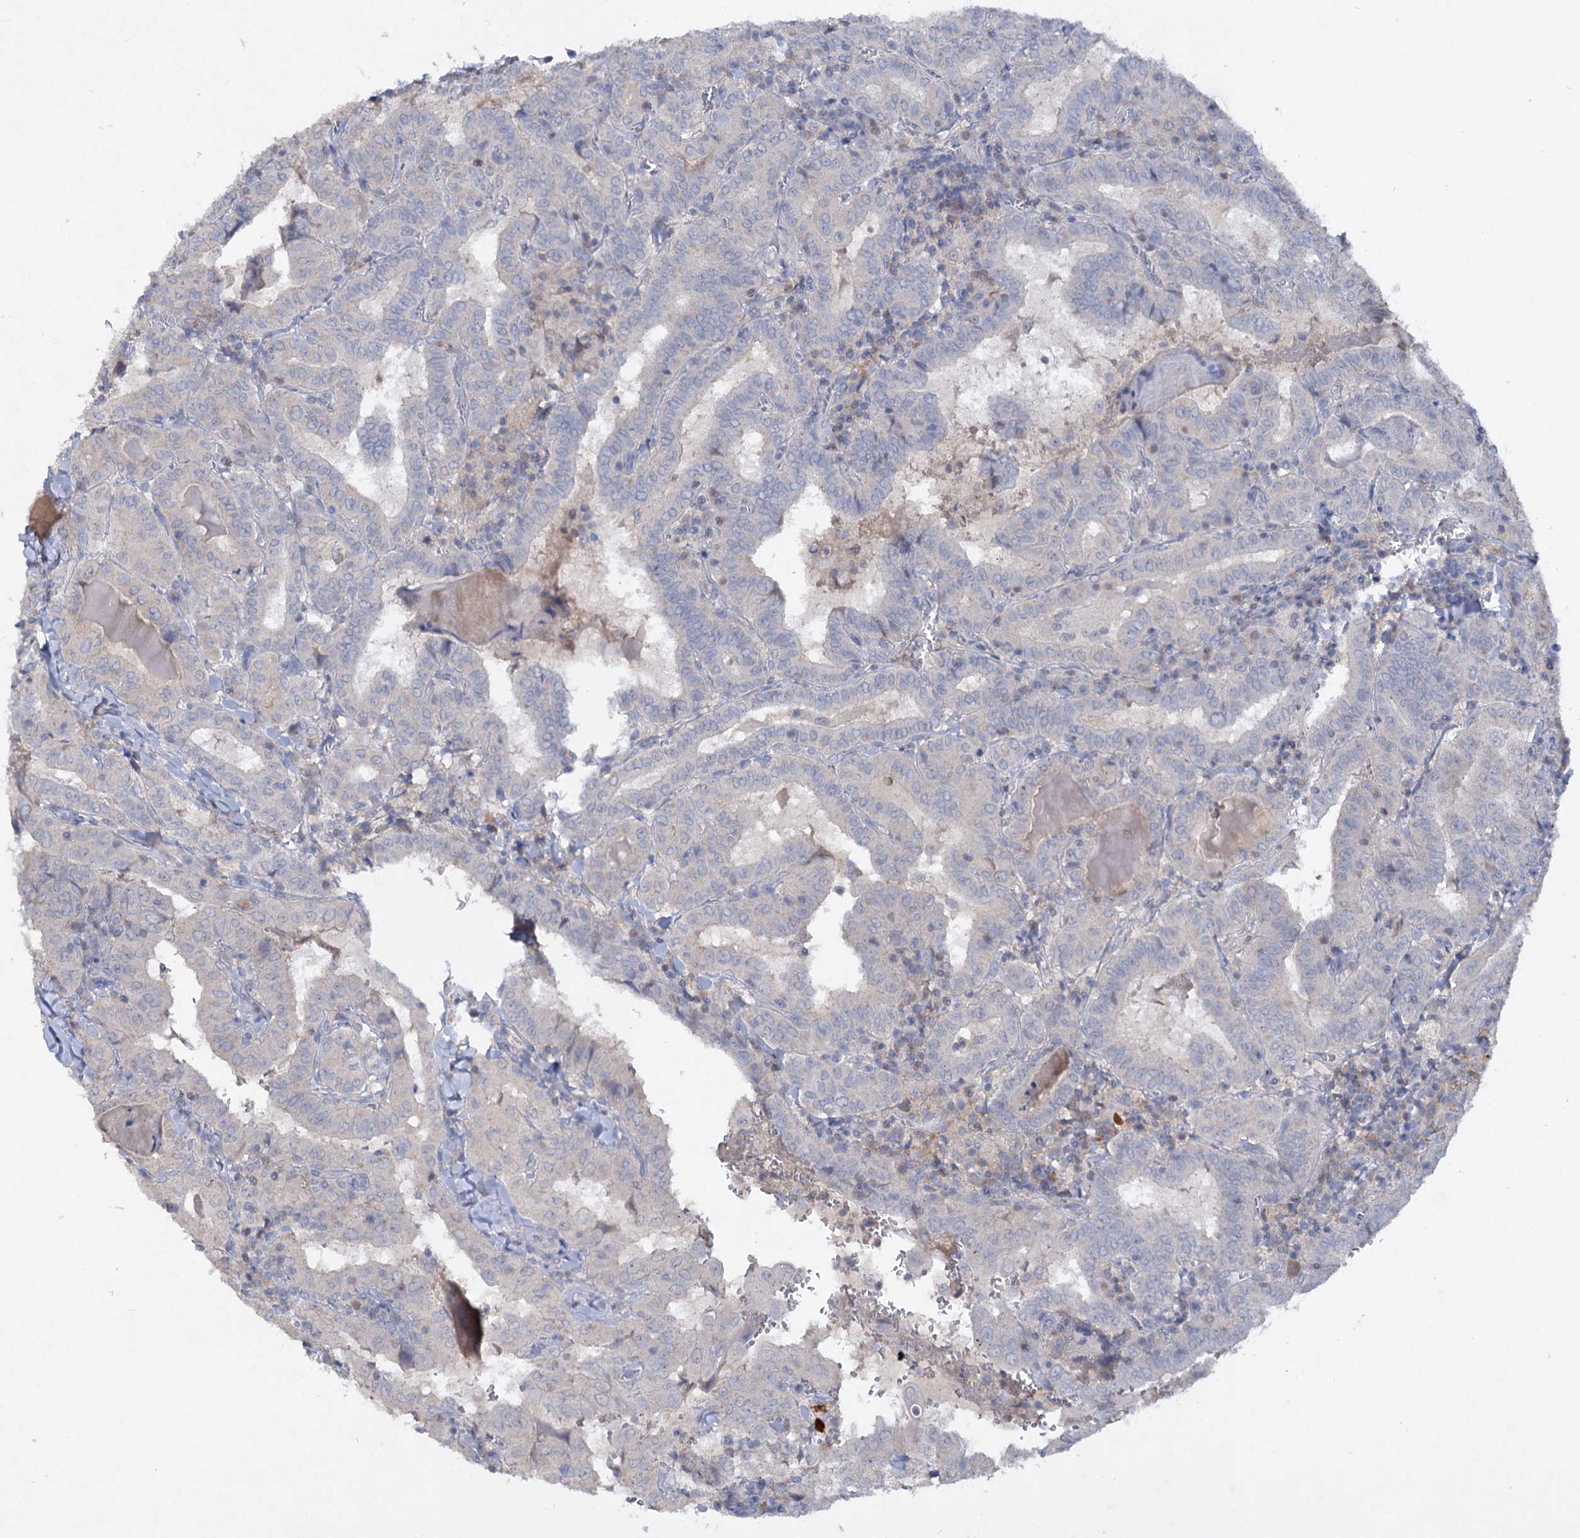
{"staining": {"intensity": "negative", "quantity": "none", "location": "none"}, "tissue": "thyroid cancer", "cell_type": "Tumor cells", "image_type": "cancer", "snomed": [{"axis": "morphology", "description": "Papillary adenocarcinoma, NOS"}, {"axis": "topography", "description": "Thyroid gland"}], "caption": "This is an IHC micrograph of thyroid cancer. There is no expression in tumor cells.", "gene": "ATP4A", "patient": {"sex": "female", "age": 72}}